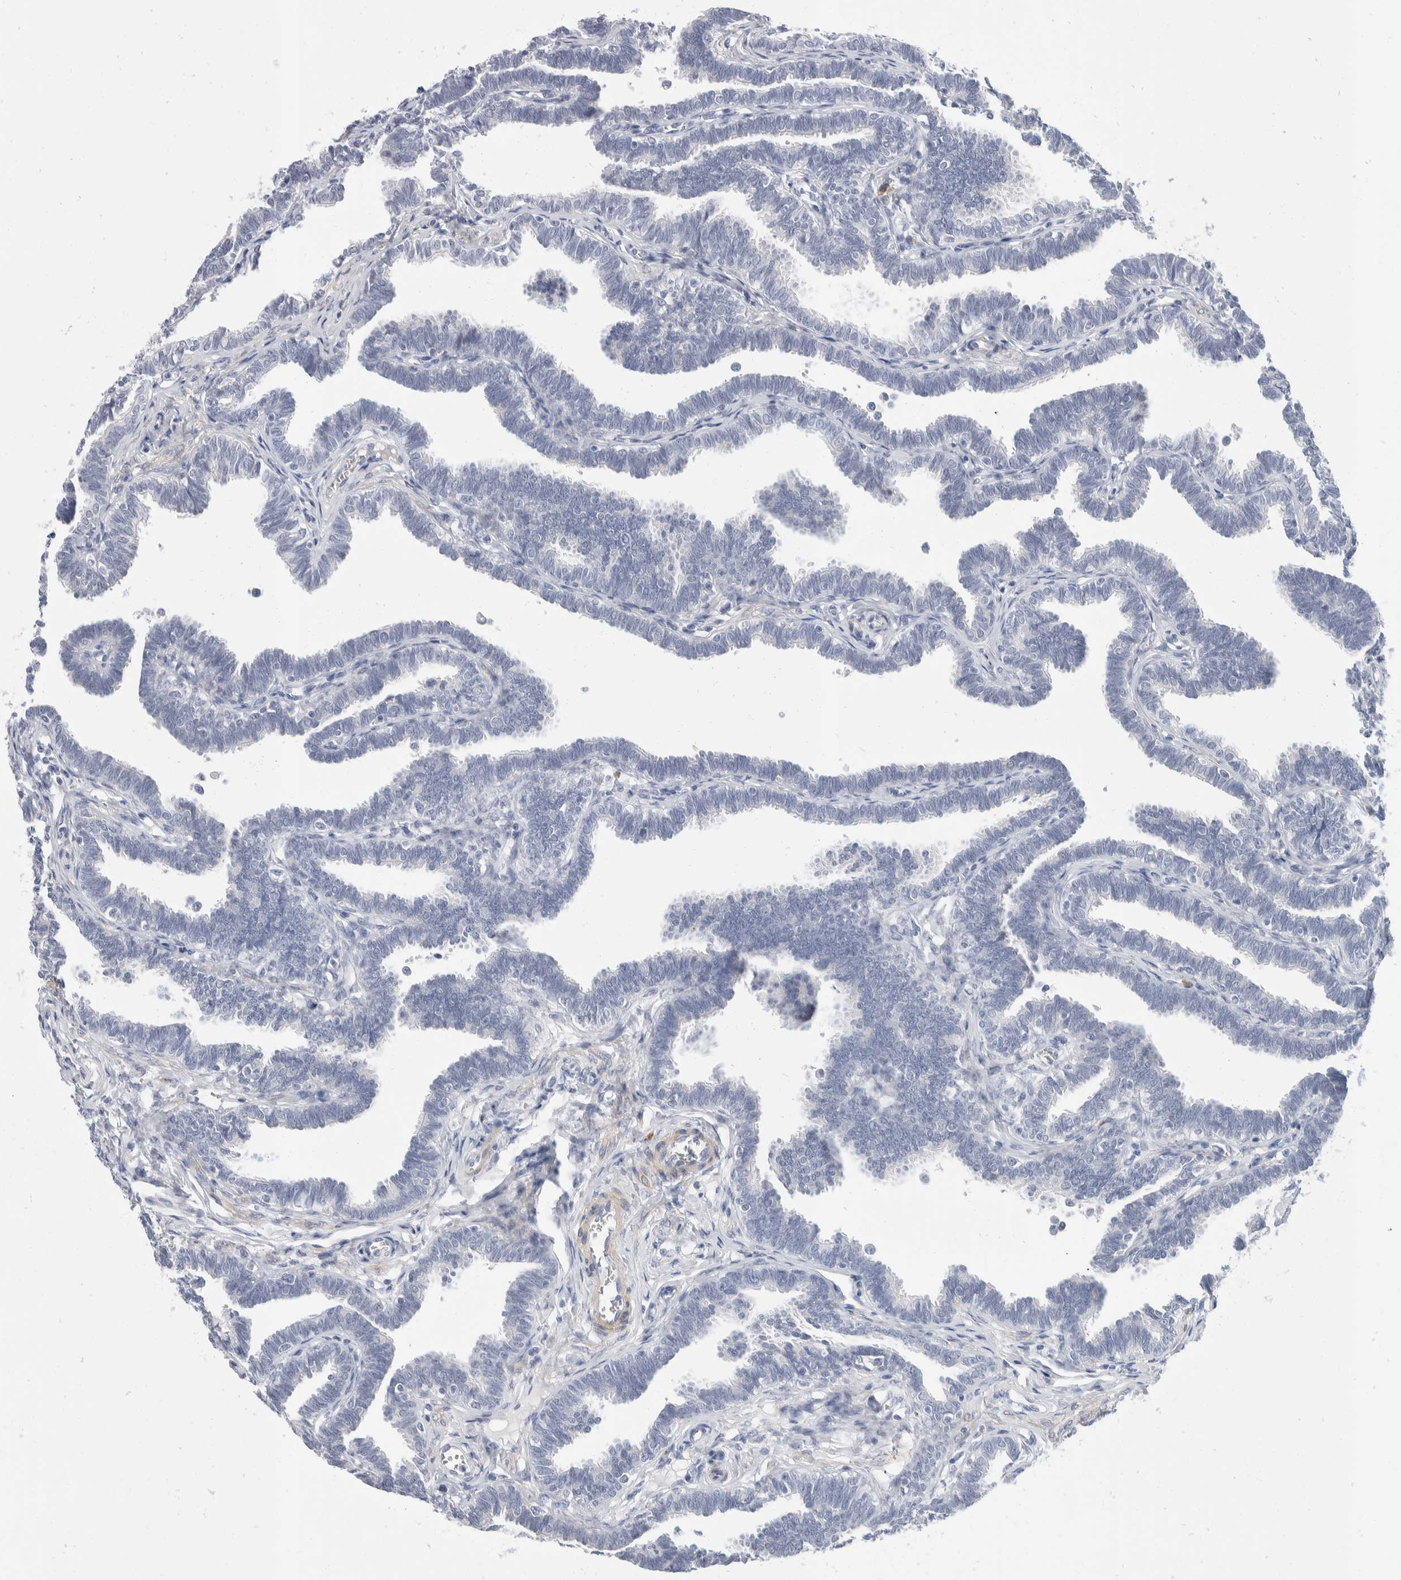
{"staining": {"intensity": "negative", "quantity": "none", "location": "none"}, "tissue": "fallopian tube", "cell_type": "Glandular cells", "image_type": "normal", "snomed": [{"axis": "morphology", "description": "Normal tissue, NOS"}, {"axis": "topography", "description": "Fallopian tube"}, {"axis": "topography", "description": "Ovary"}], "caption": "Immunohistochemistry histopathology image of benign fallopian tube: human fallopian tube stained with DAB (3,3'-diaminobenzidine) exhibits no significant protein expression in glandular cells. (Stains: DAB IHC with hematoxylin counter stain, Microscopy: brightfield microscopy at high magnification).", "gene": "CATSPERD", "patient": {"sex": "female", "age": 23}}